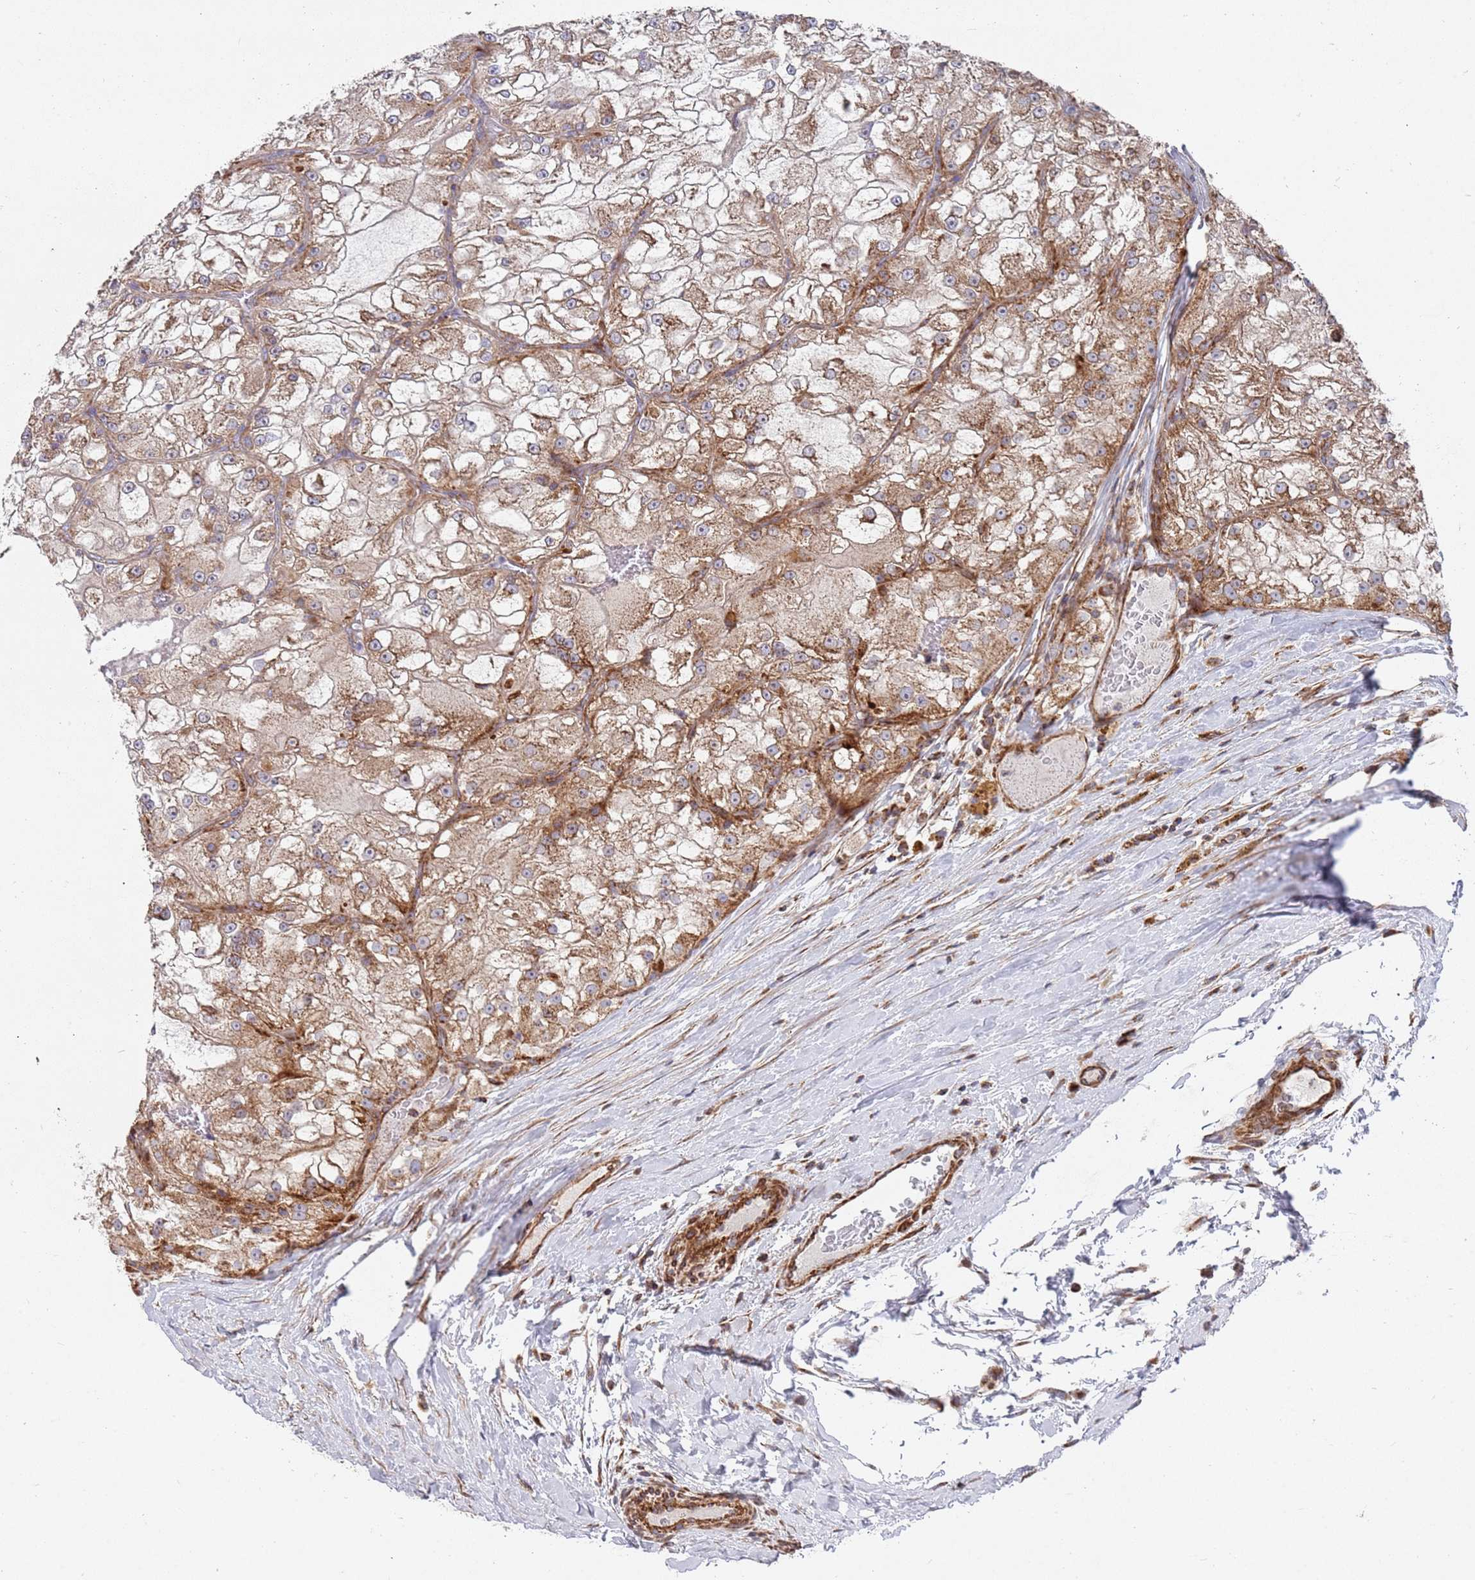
{"staining": {"intensity": "moderate", "quantity": "25%-75%", "location": "cytoplasmic/membranous"}, "tissue": "renal cancer", "cell_type": "Tumor cells", "image_type": "cancer", "snomed": [{"axis": "morphology", "description": "Adenocarcinoma, NOS"}, {"axis": "topography", "description": "Kidney"}], "caption": "Immunohistochemistry (IHC) staining of renal adenocarcinoma, which displays medium levels of moderate cytoplasmic/membranous expression in approximately 25%-75% of tumor cells indicating moderate cytoplasmic/membranous protein expression. The staining was performed using DAB (brown) for protein detection and nuclei were counterstained in hematoxylin (blue).", "gene": "WDFY3", "patient": {"sex": "female", "age": 72}}